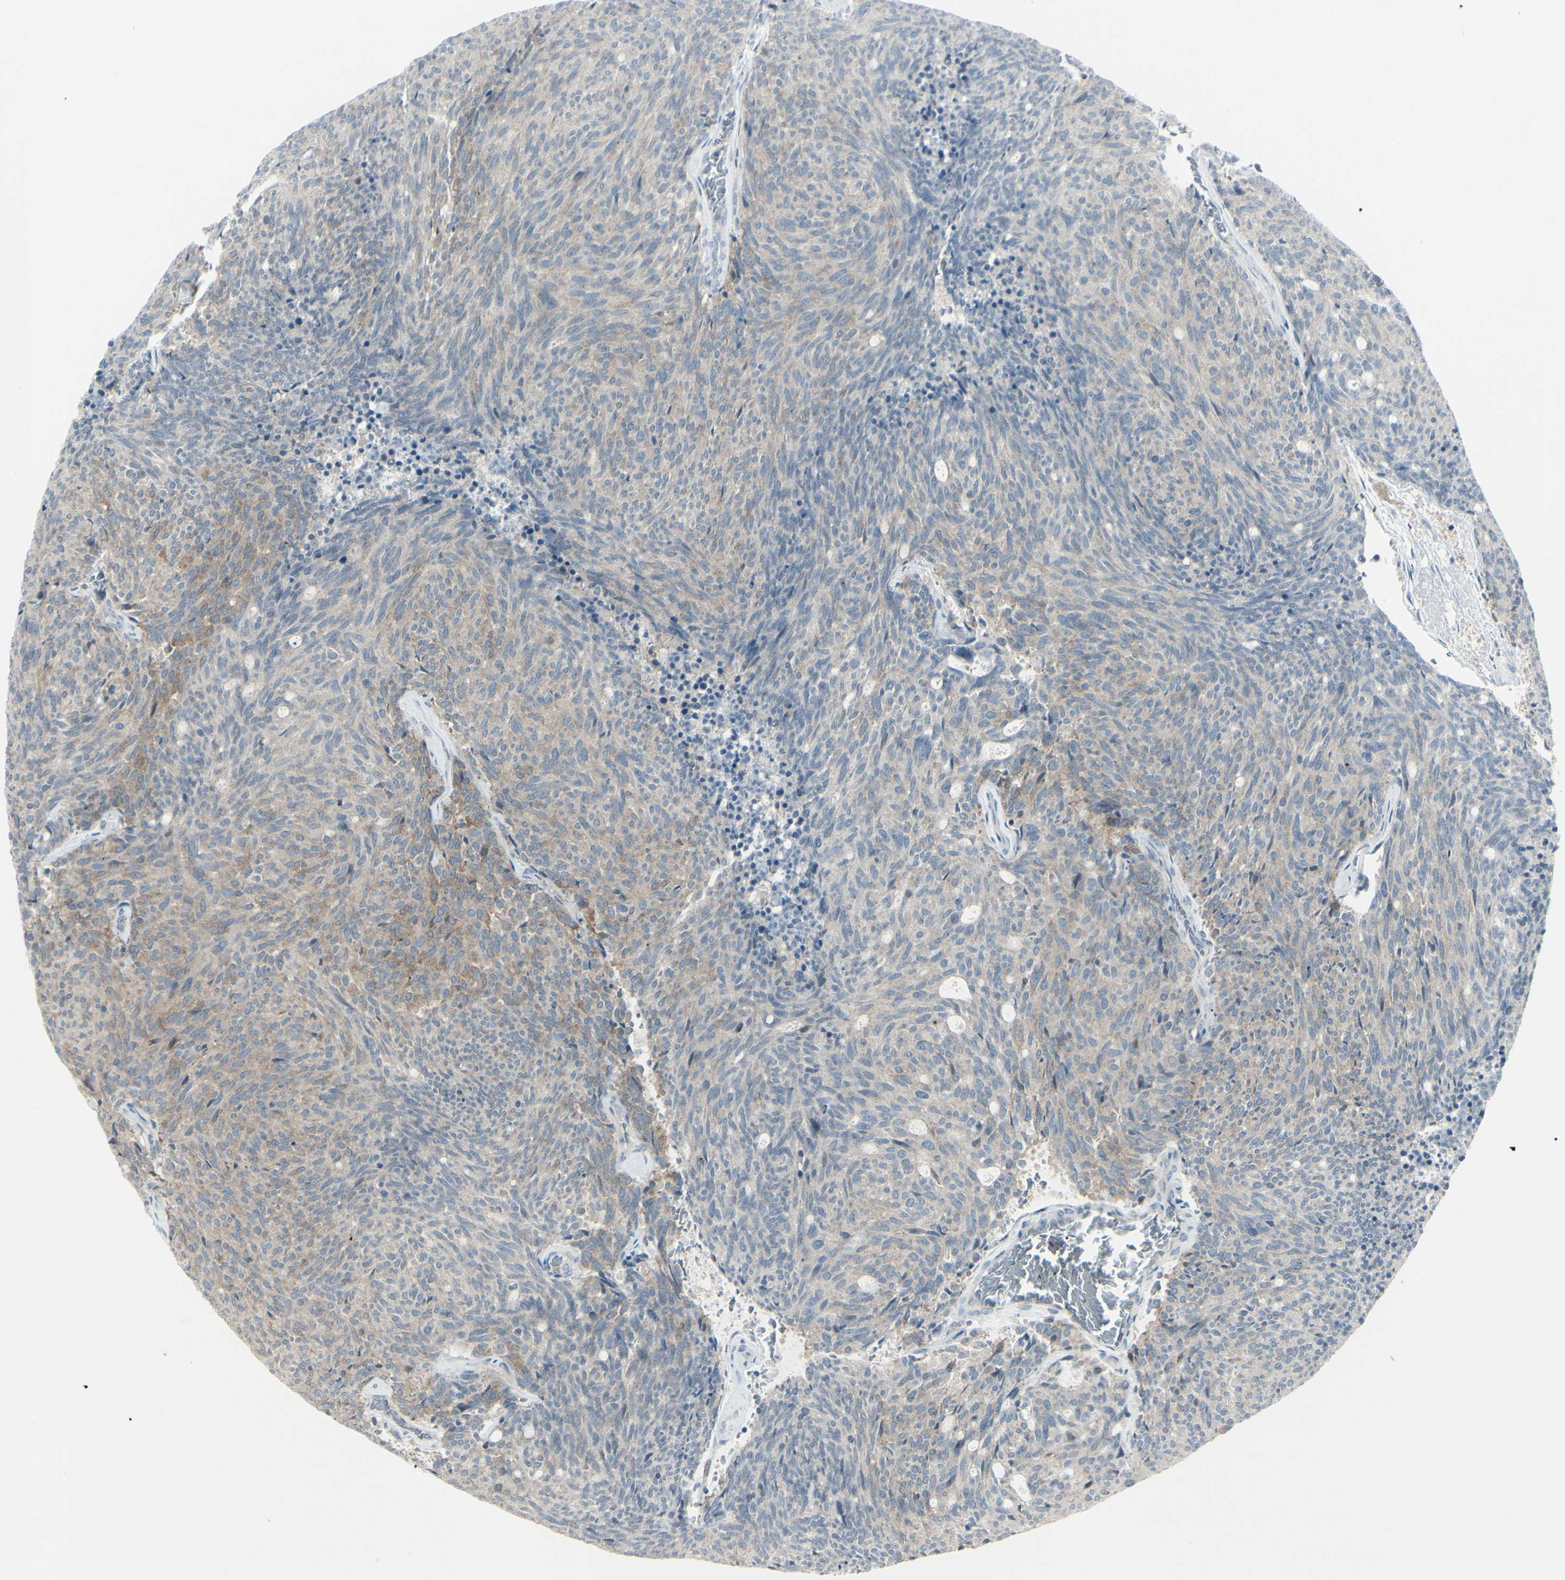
{"staining": {"intensity": "weak", "quantity": ">75%", "location": "cytoplasmic/membranous"}, "tissue": "carcinoid", "cell_type": "Tumor cells", "image_type": "cancer", "snomed": [{"axis": "morphology", "description": "Carcinoid, malignant, NOS"}, {"axis": "topography", "description": "Pancreas"}], "caption": "There is low levels of weak cytoplasmic/membranous positivity in tumor cells of carcinoid, as demonstrated by immunohistochemical staining (brown color).", "gene": "SH3GL2", "patient": {"sex": "female", "age": 54}}